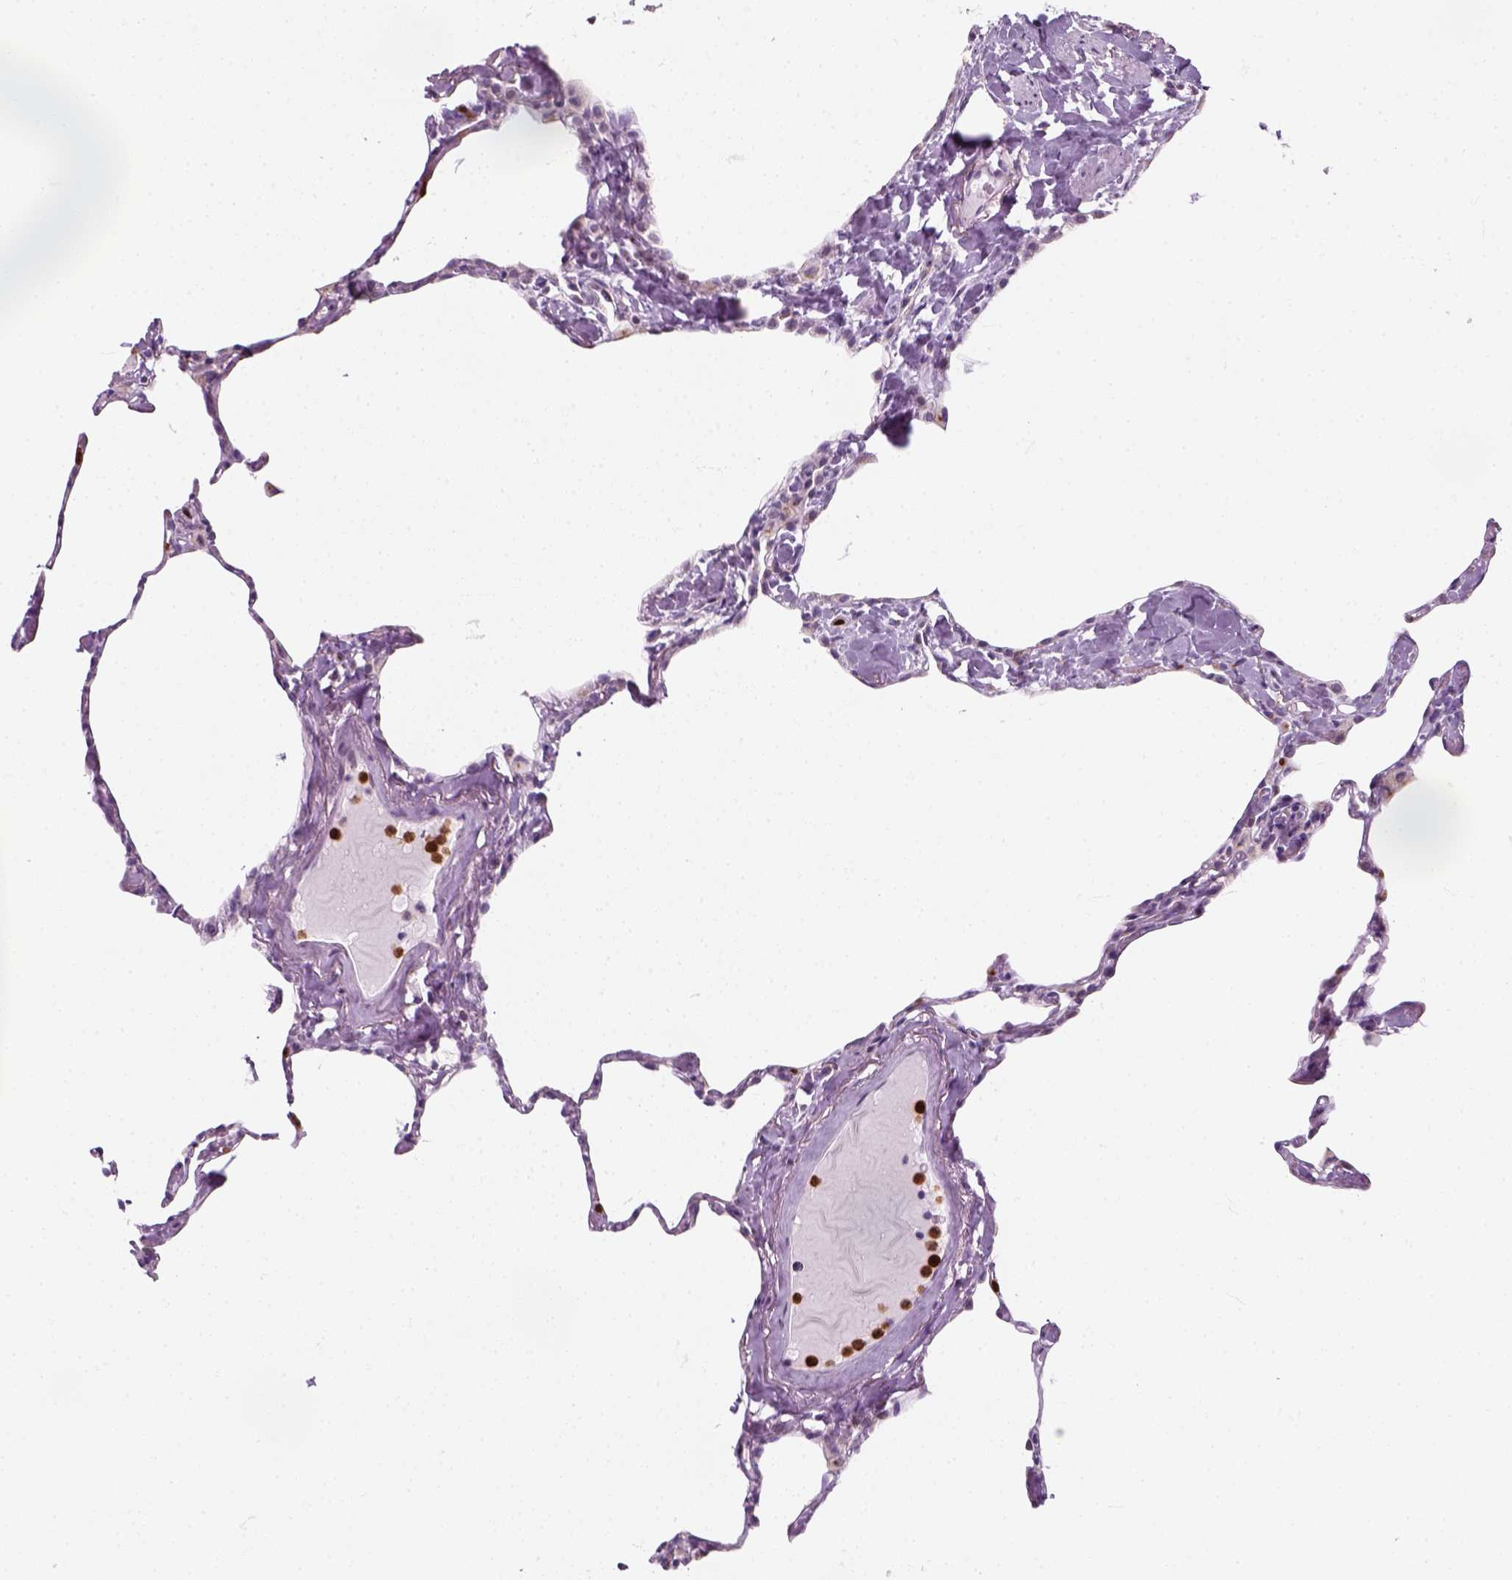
{"staining": {"intensity": "negative", "quantity": "none", "location": "none"}, "tissue": "lung", "cell_type": "Alveolar cells", "image_type": "normal", "snomed": [{"axis": "morphology", "description": "Normal tissue, NOS"}, {"axis": "topography", "description": "Lung"}], "caption": "The histopathology image exhibits no staining of alveolar cells in normal lung. (DAB (3,3'-diaminobenzidine) immunohistochemistry with hematoxylin counter stain).", "gene": "IL4", "patient": {"sex": "male", "age": 65}}